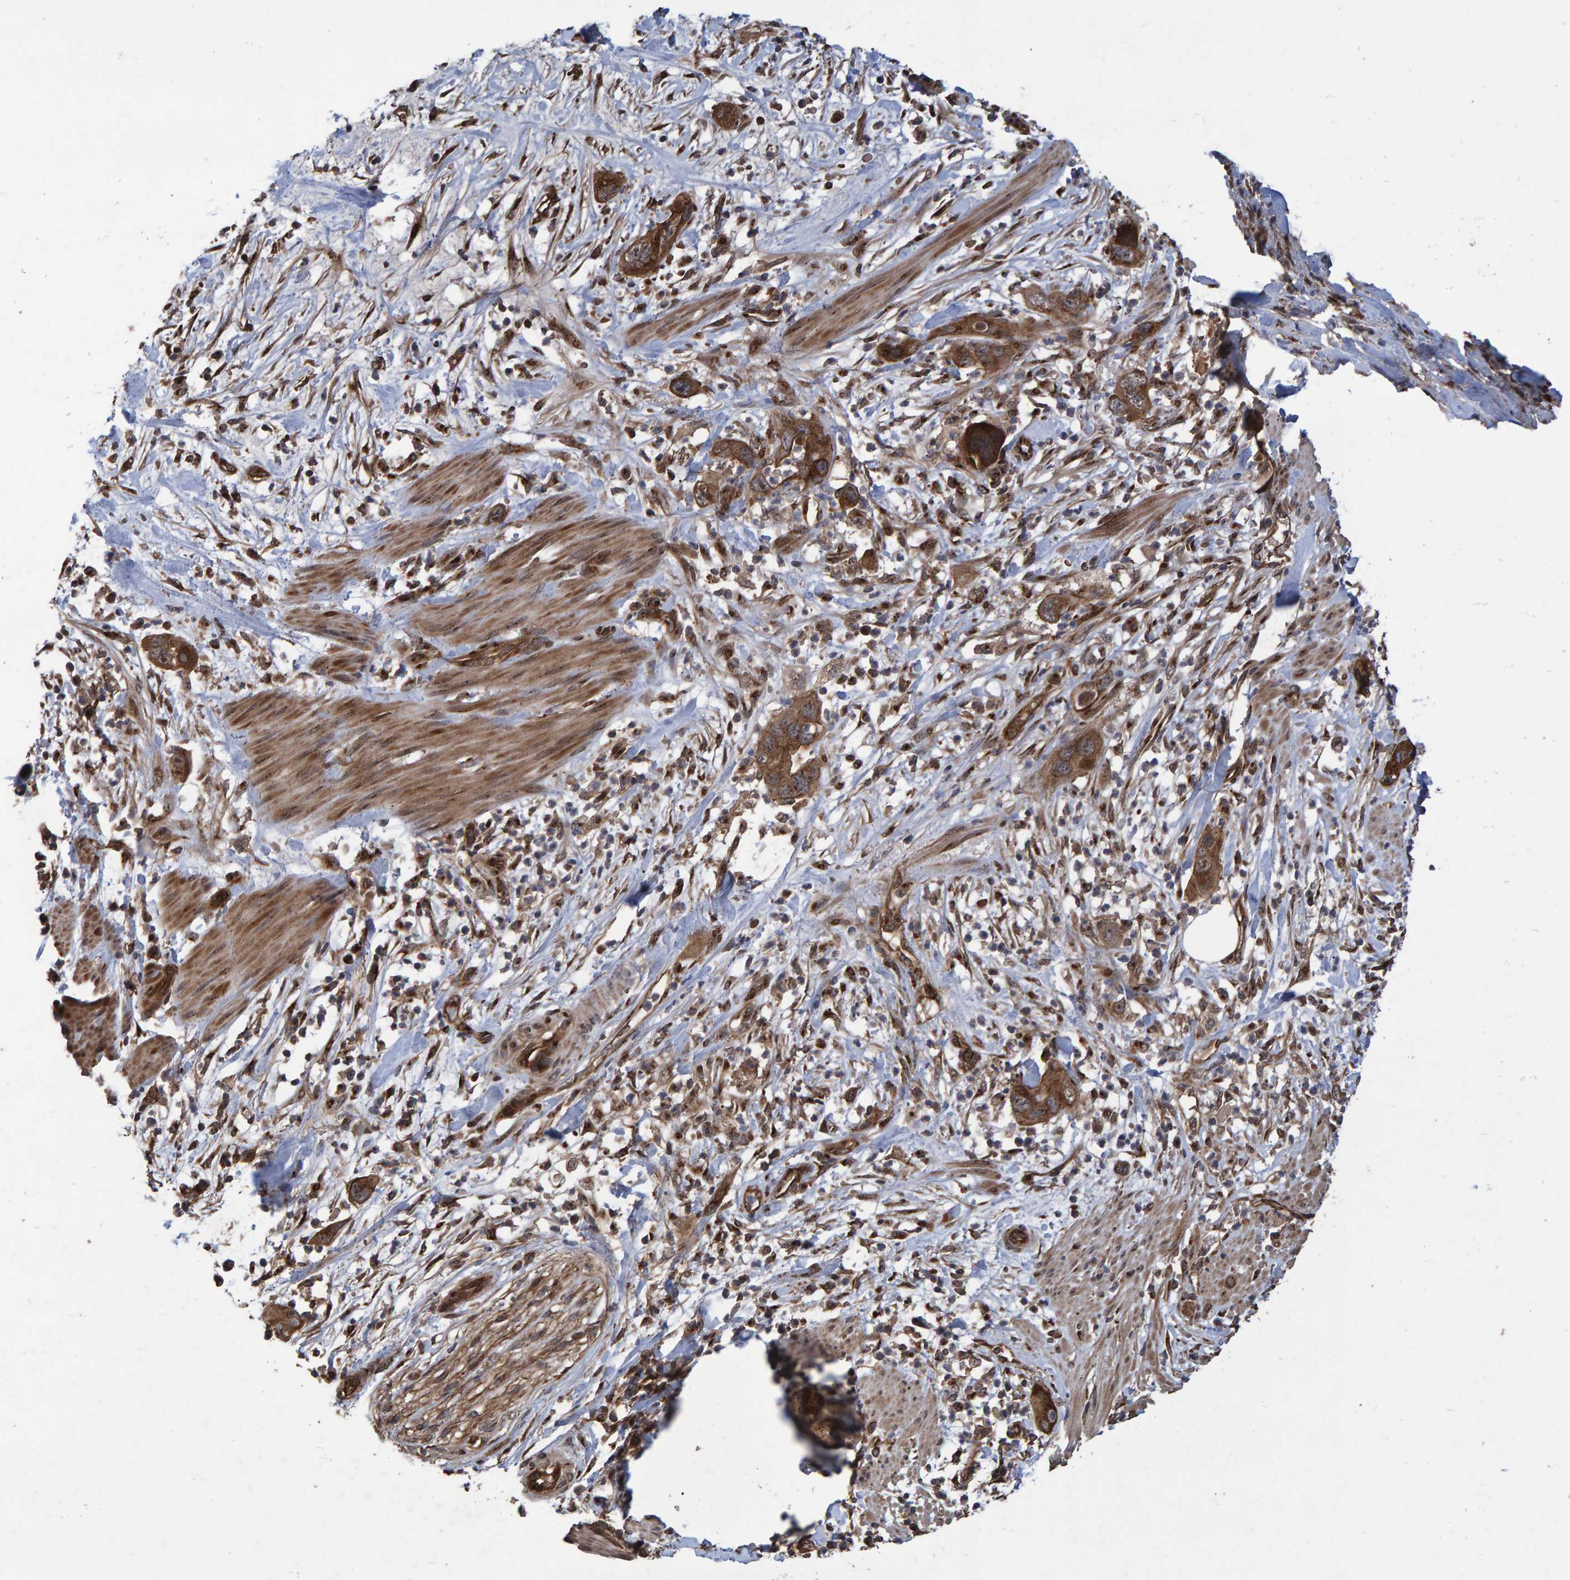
{"staining": {"intensity": "strong", "quantity": ">75%", "location": "cytoplasmic/membranous,nuclear"}, "tissue": "pancreatic cancer", "cell_type": "Tumor cells", "image_type": "cancer", "snomed": [{"axis": "morphology", "description": "Adenocarcinoma, NOS"}, {"axis": "topography", "description": "Pancreas"}], "caption": "IHC of human pancreatic cancer demonstrates high levels of strong cytoplasmic/membranous and nuclear expression in approximately >75% of tumor cells.", "gene": "TRIM68", "patient": {"sex": "female", "age": 71}}